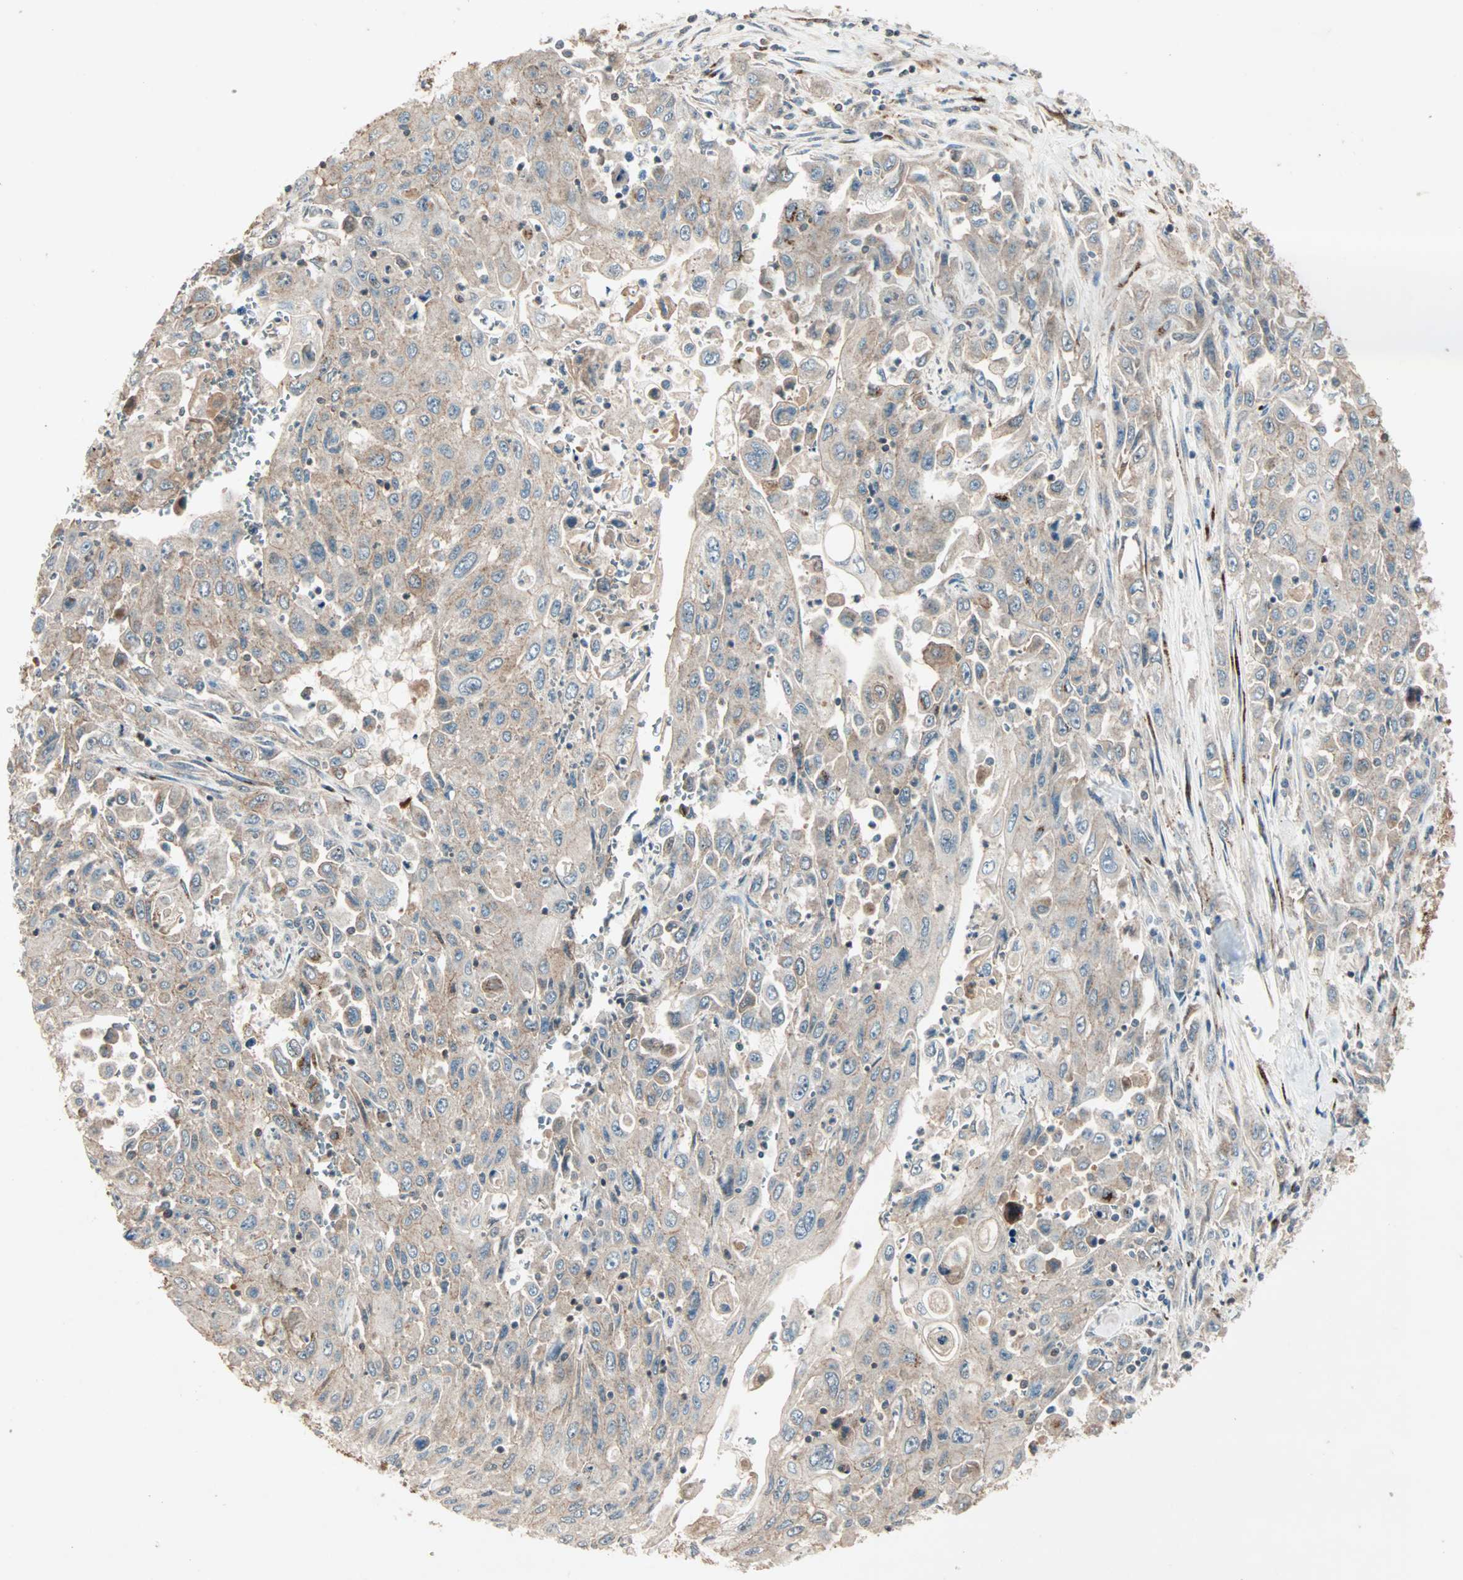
{"staining": {"intensity": "weak", "quantity": "25%-75%", "location": "cytoplasmic/membranous"}, "tissue": "pancreatic cancer", "cell_type": "Tumor cells", "image_type": "cancer", "snomed": [{"axis": "morphology", "description": "Adenocarcinoma, NOS"}, {"axis": "topography", "description": "Pancreas"}], "caption": "High-power microscopy captured an IHC histopathology image of pancreatic cancer (adenocarcinoma), revealing weak cytoplasmic/membranous expression in approximately 25%-75% of tumor cells.", "gene": "MAP3K21", "patient": {"sex": "male", "age": 70}}